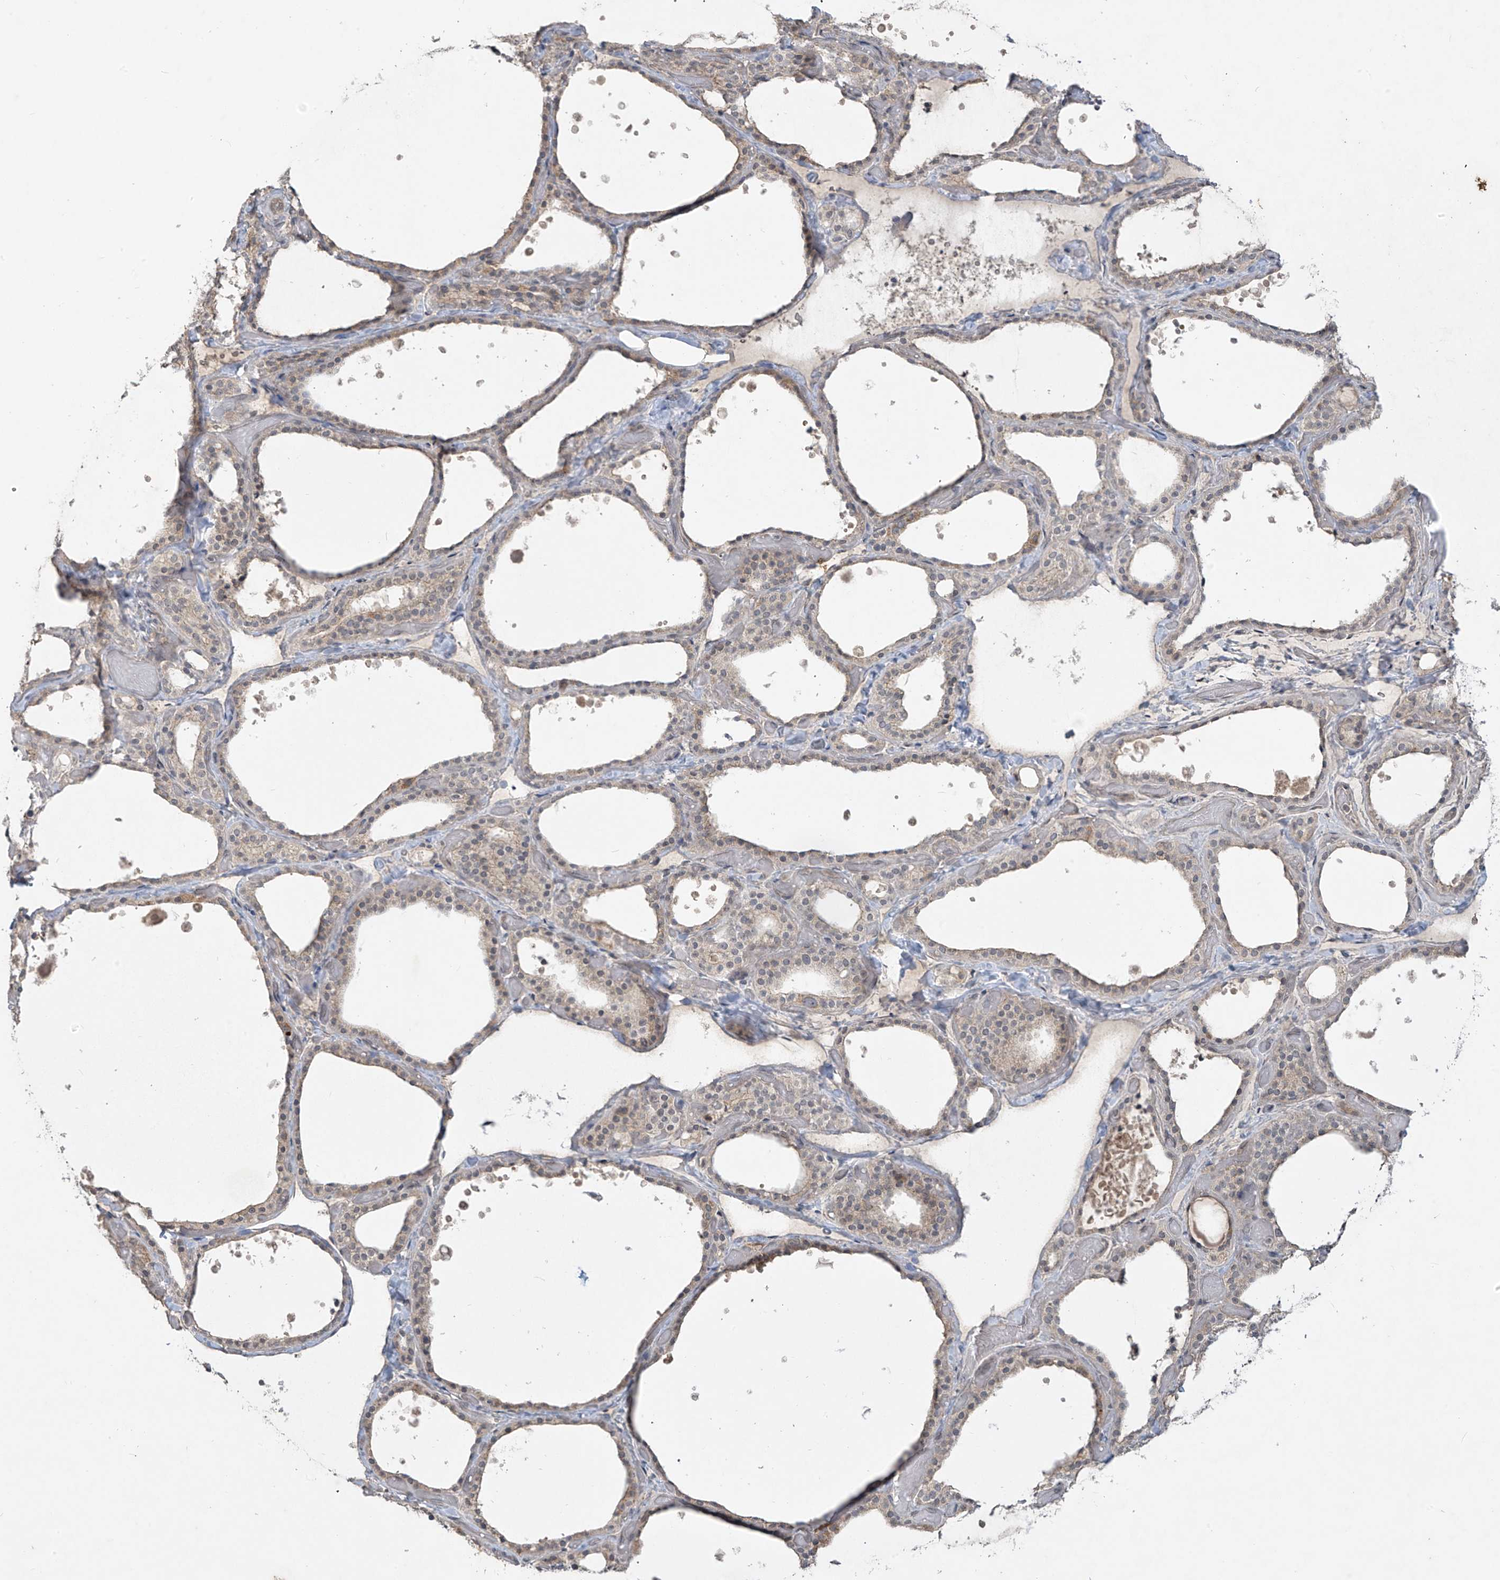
{"staining": {"intensity": "weak", "quantity": "25%-75%", "location": "cytoplasmic/membranous"}, "tissue": "thyroid gland", "cell_type": "Glandular cells", "image_type": "normal", "snomed": [{"axis": "morphology", "description": "Normal tissue, NOS"}, {"axis": "topography", "description": "Thyroid gland"}], "caption": "Glandular cells display low levels of weak cytoplasmic/membranous positivity in approximately 25%-75% of cells in normal human thyroid gland.", "gene": "DGKQ", "patient": {"sex": "female", "age": 44}}